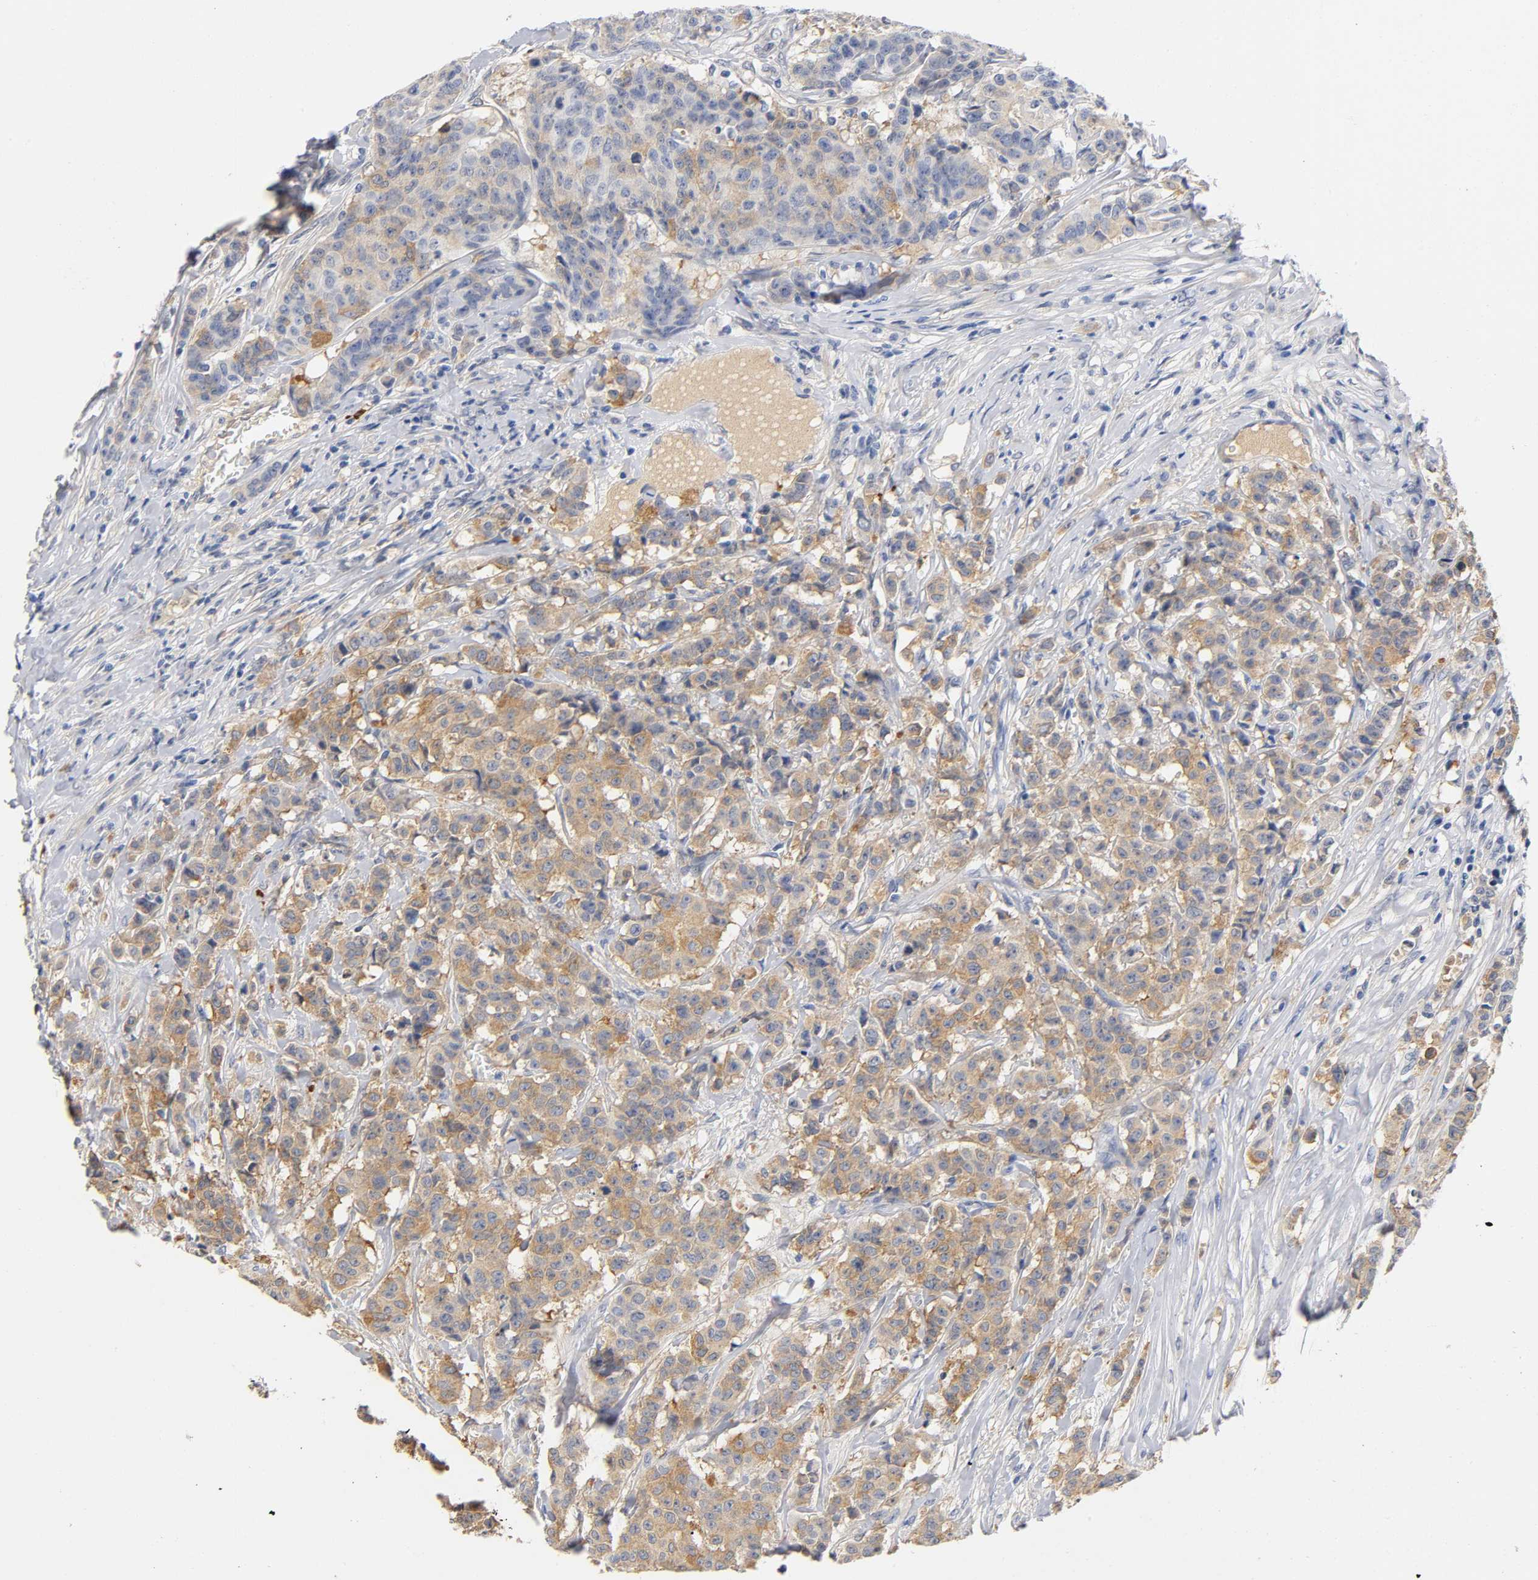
{"staining": {"intensity": "moderate", "quantity": "25%-75%", "location": "cytoplasmic/membranous"}, "tissue": "breast cancer", "cell_type": "Tumor cells", "image_type": "cancer", "snomed": [{"axis": "morphology", "description": "Duct carcinoma"}, {"axis": "topography", "description": "Breast"}], "caption": "There is medium levels of moderate cytoplasmic/membranous staining in tumor cells of breast cancer (invasive ductal carcinoma), as demonstrated by immunohistochemical staining (brown color).", "gene": "TNC", "patient": {"sex": "female", "age": 40}}